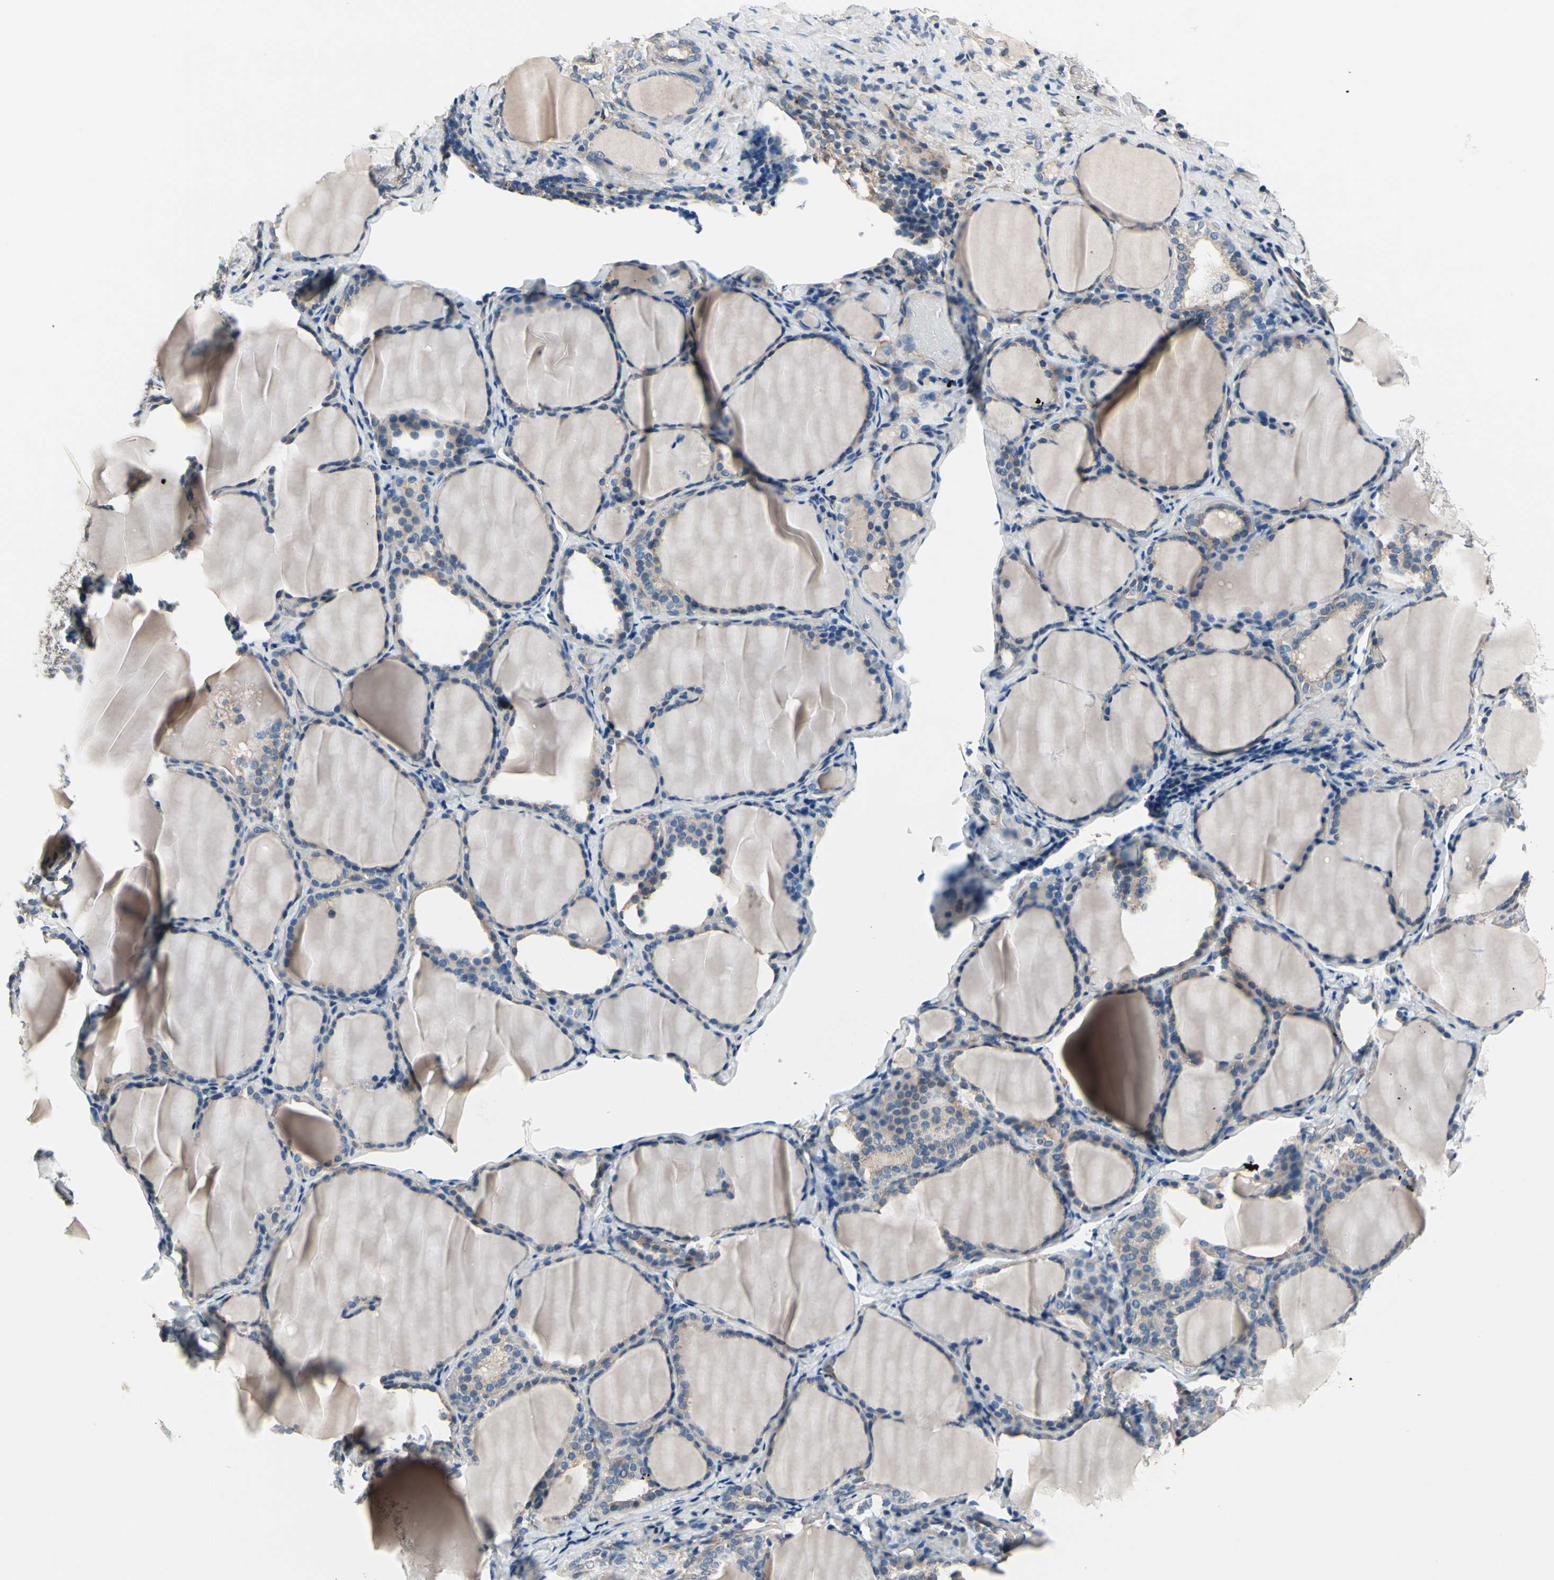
{"staining": {"intensity": "weak", "quantity": "<25%", "location": "cytoplasmic/membranous"}, "tissue": "thyroid gland", "cell_type": "Glandular cells", "image_type": "normal", "snomed": [{"axis": "morphology", "description": "Normal tissue, NOS"}, {"axis": "morphology", "description": "Papillary adenocarcinoma, NOS"}, {"axis": "topography", "description": "Thyroid gland"}], "caption": "DAB immunohistochemical staining of benign thyroid gland reveals no significant staining in glandular cells. (DAB (3,3'-diaminobenzidine) immunohistochemistry visualized using brightfield microscopy, high magnification).", "gene": "PRKAR2B", "patient": {"sex": "female", "age": 30}}